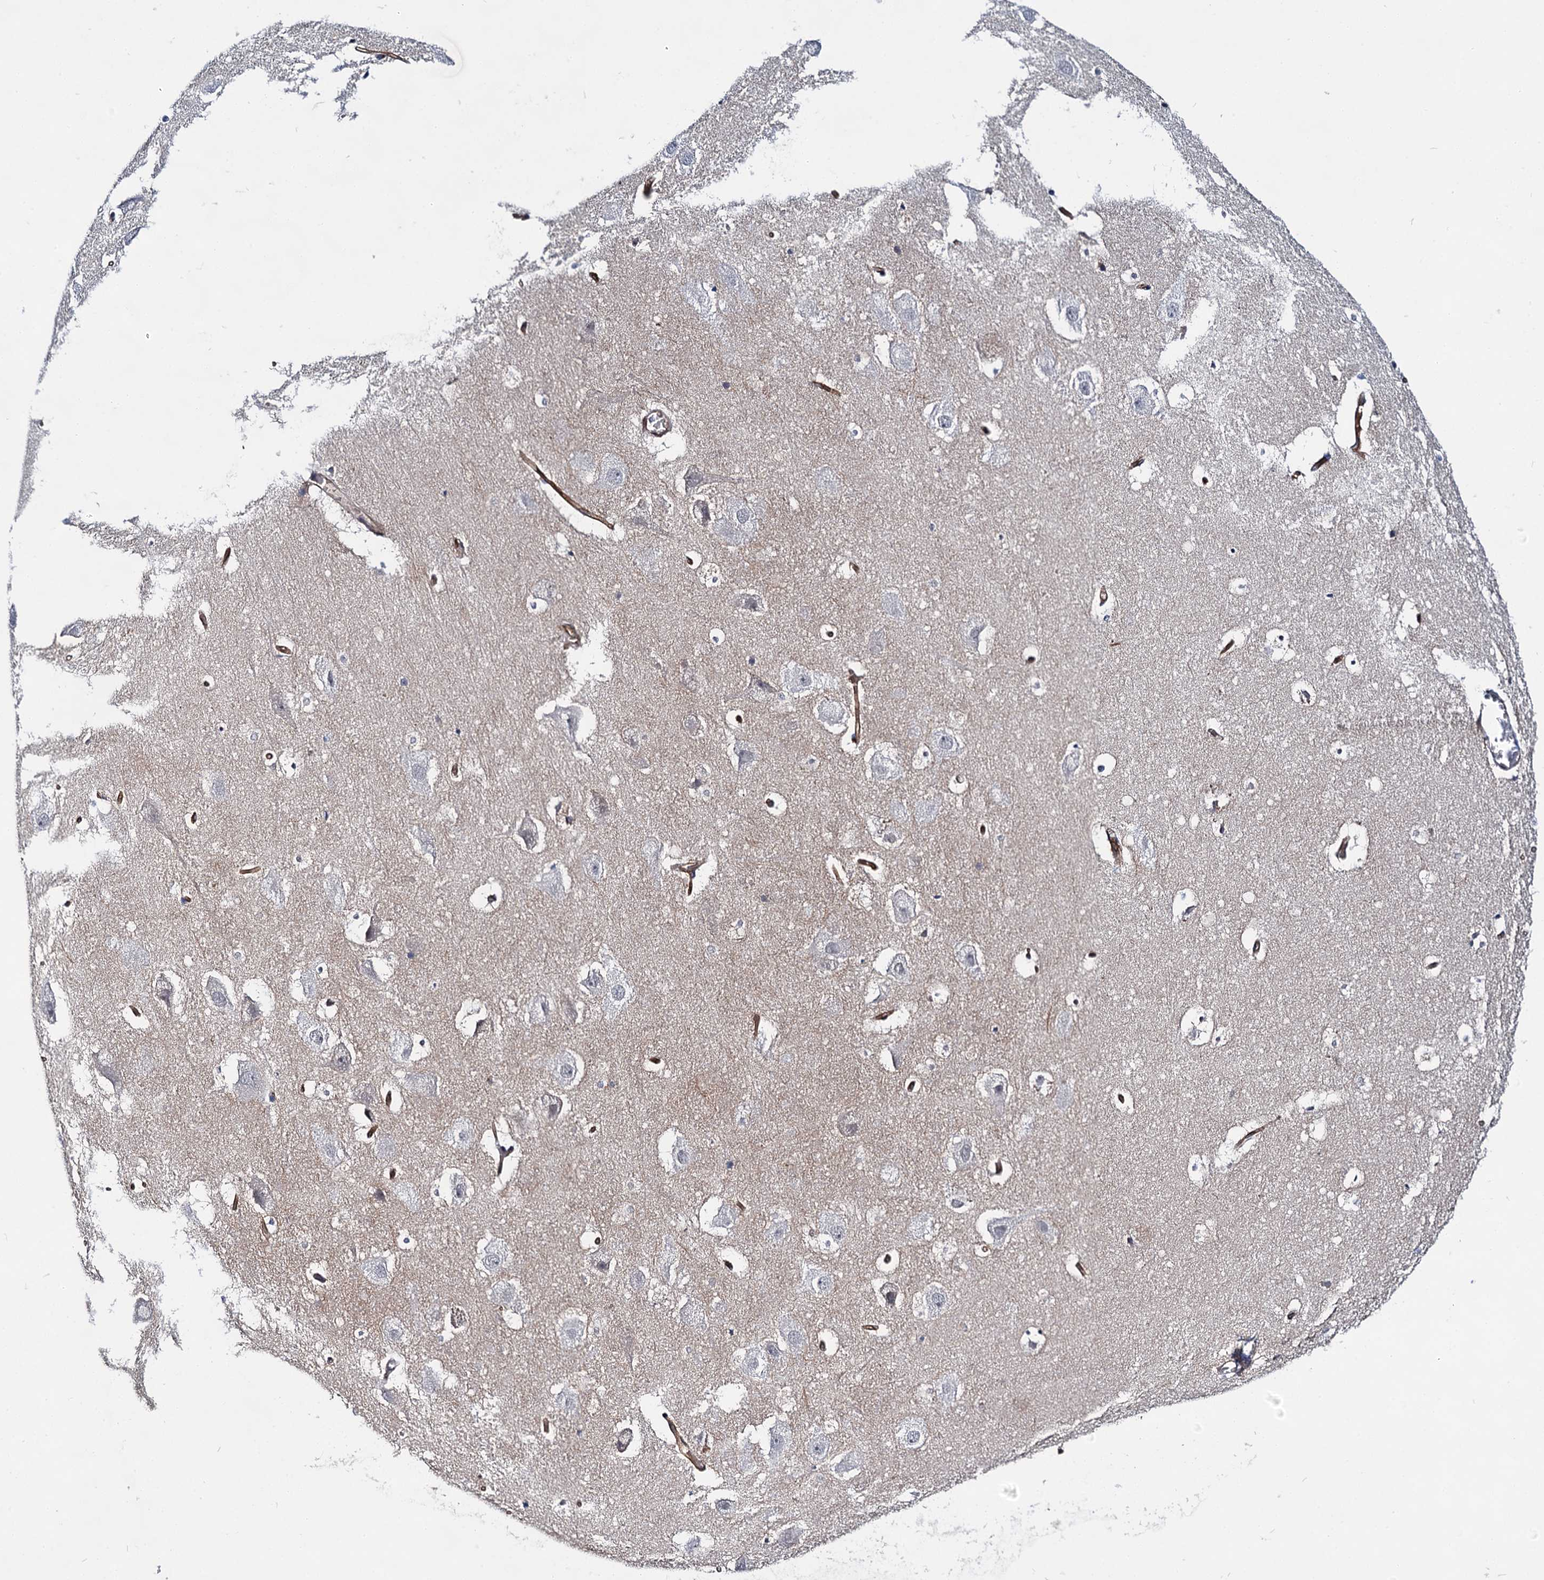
{"staining": {"intensity": "negative", "quantity": "none", "location": "none"}, "tissue": "hippocampus", "cell_type": "Glial cells", "image_type": "normal", "snomed": [{"axis": "morphology", "description": "Normal tissue, NOS"}, {"axis": "topography", "description": "Hippocampus"}], "caption": "The image reveals no significant positivity in glial cells of hippocampus.", "gene": "ABLIM1", "patient": {"sex": "female", "age": 52}}